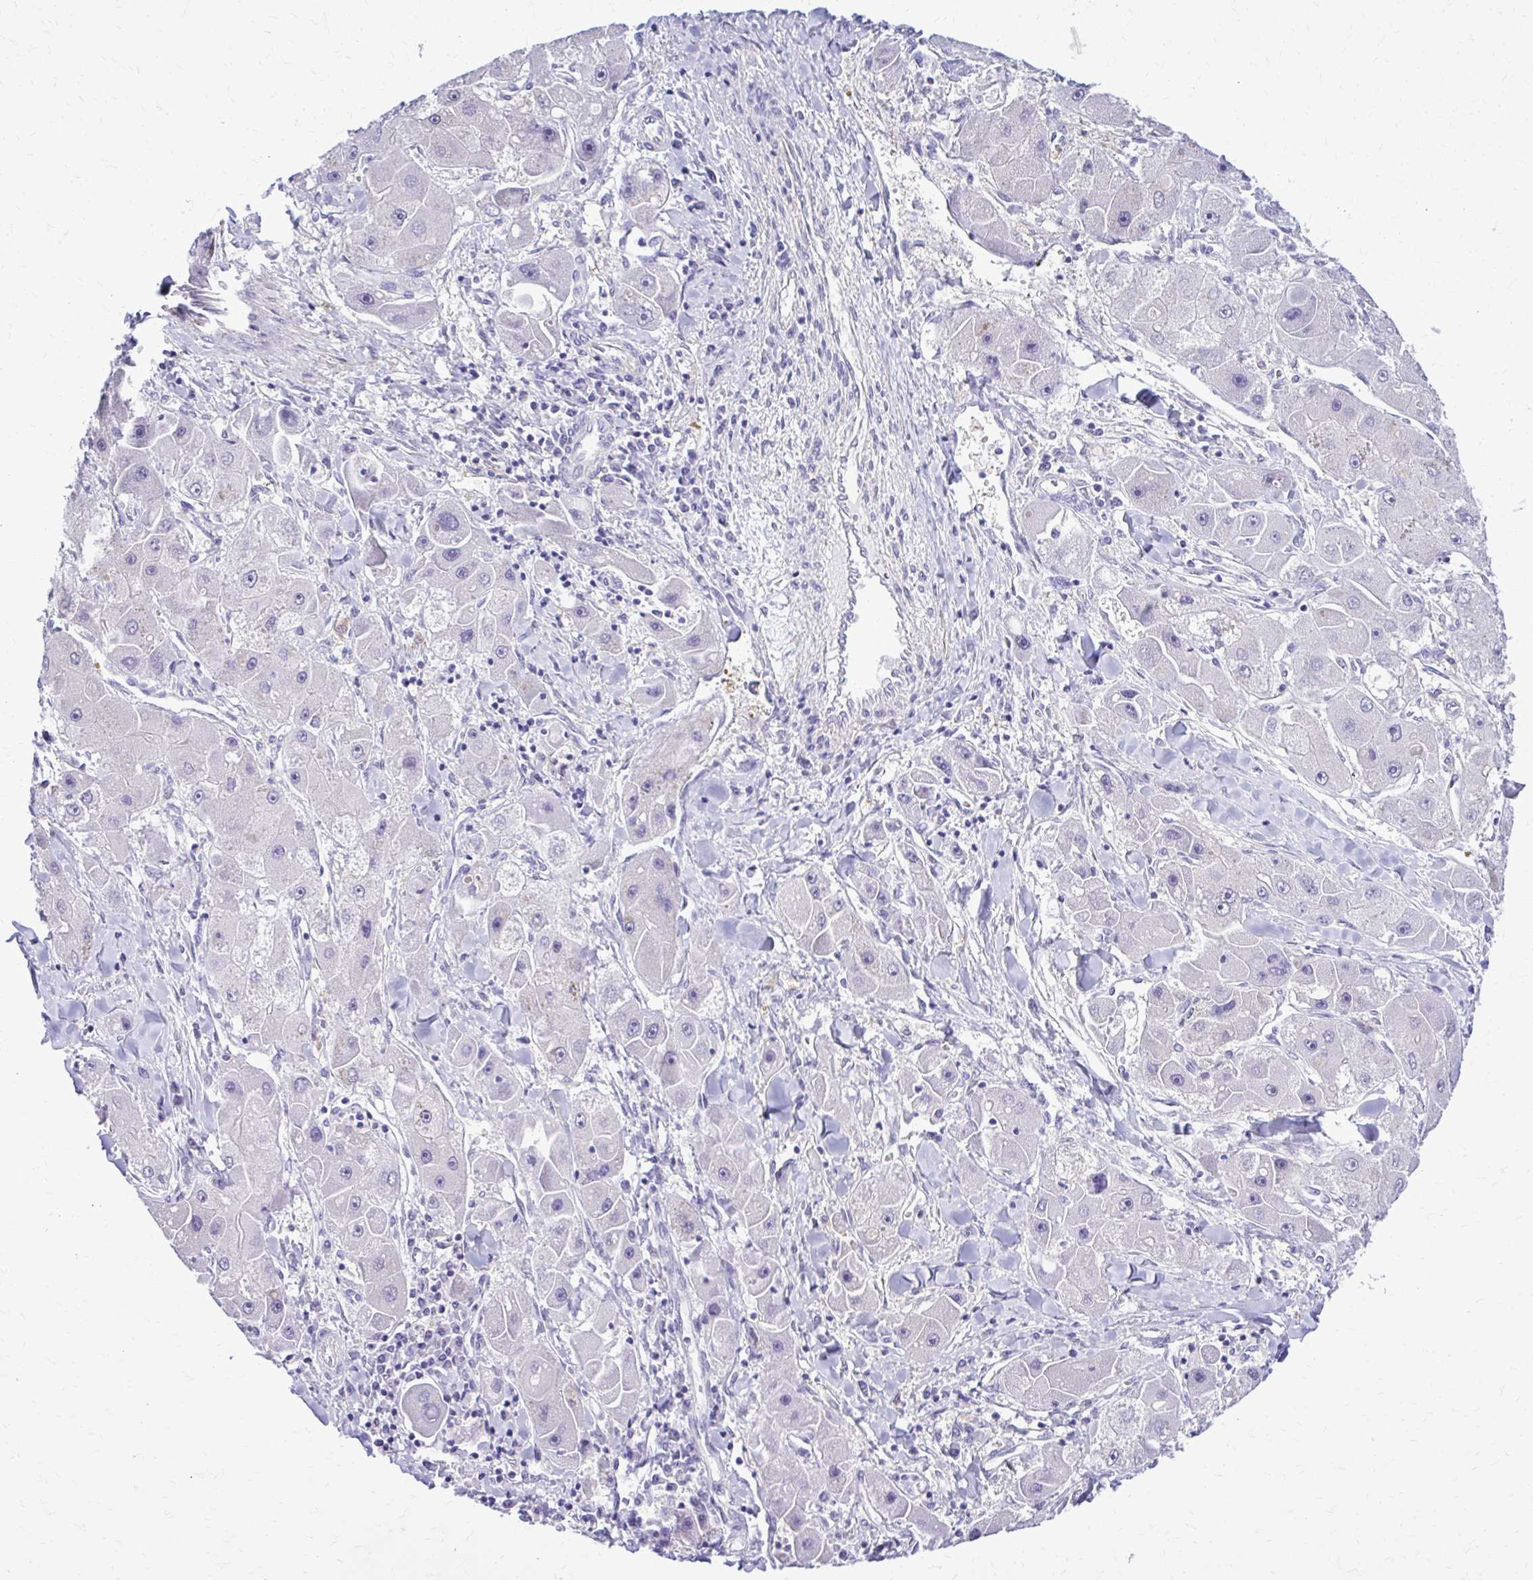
{"staining": {"intensity": "negative", "quantity": "none", "location": "none"}, "tissue": "liver cancer", "cell_type": "Tumor cells", "image_type": "cancer", "snomed": [{"axis": "morphology", "description": "Carcinoma, Hepatocellular, NOS"}, {"axis": "topography", "description": "Liver"}], "caption": "The IHC image has no significant positivity in tumor cells of liver cancer (hepatocellular carcinoma) tissue. Brightfield microscopy of immunohistochemistry (IHC) stained with DAB (3,3'-diaminobenzidine) (brown) and hematoxylin (blue), captured at high magnification.", "gene": "RASL11B", "patient": {"sex": "male", "age": 24}}